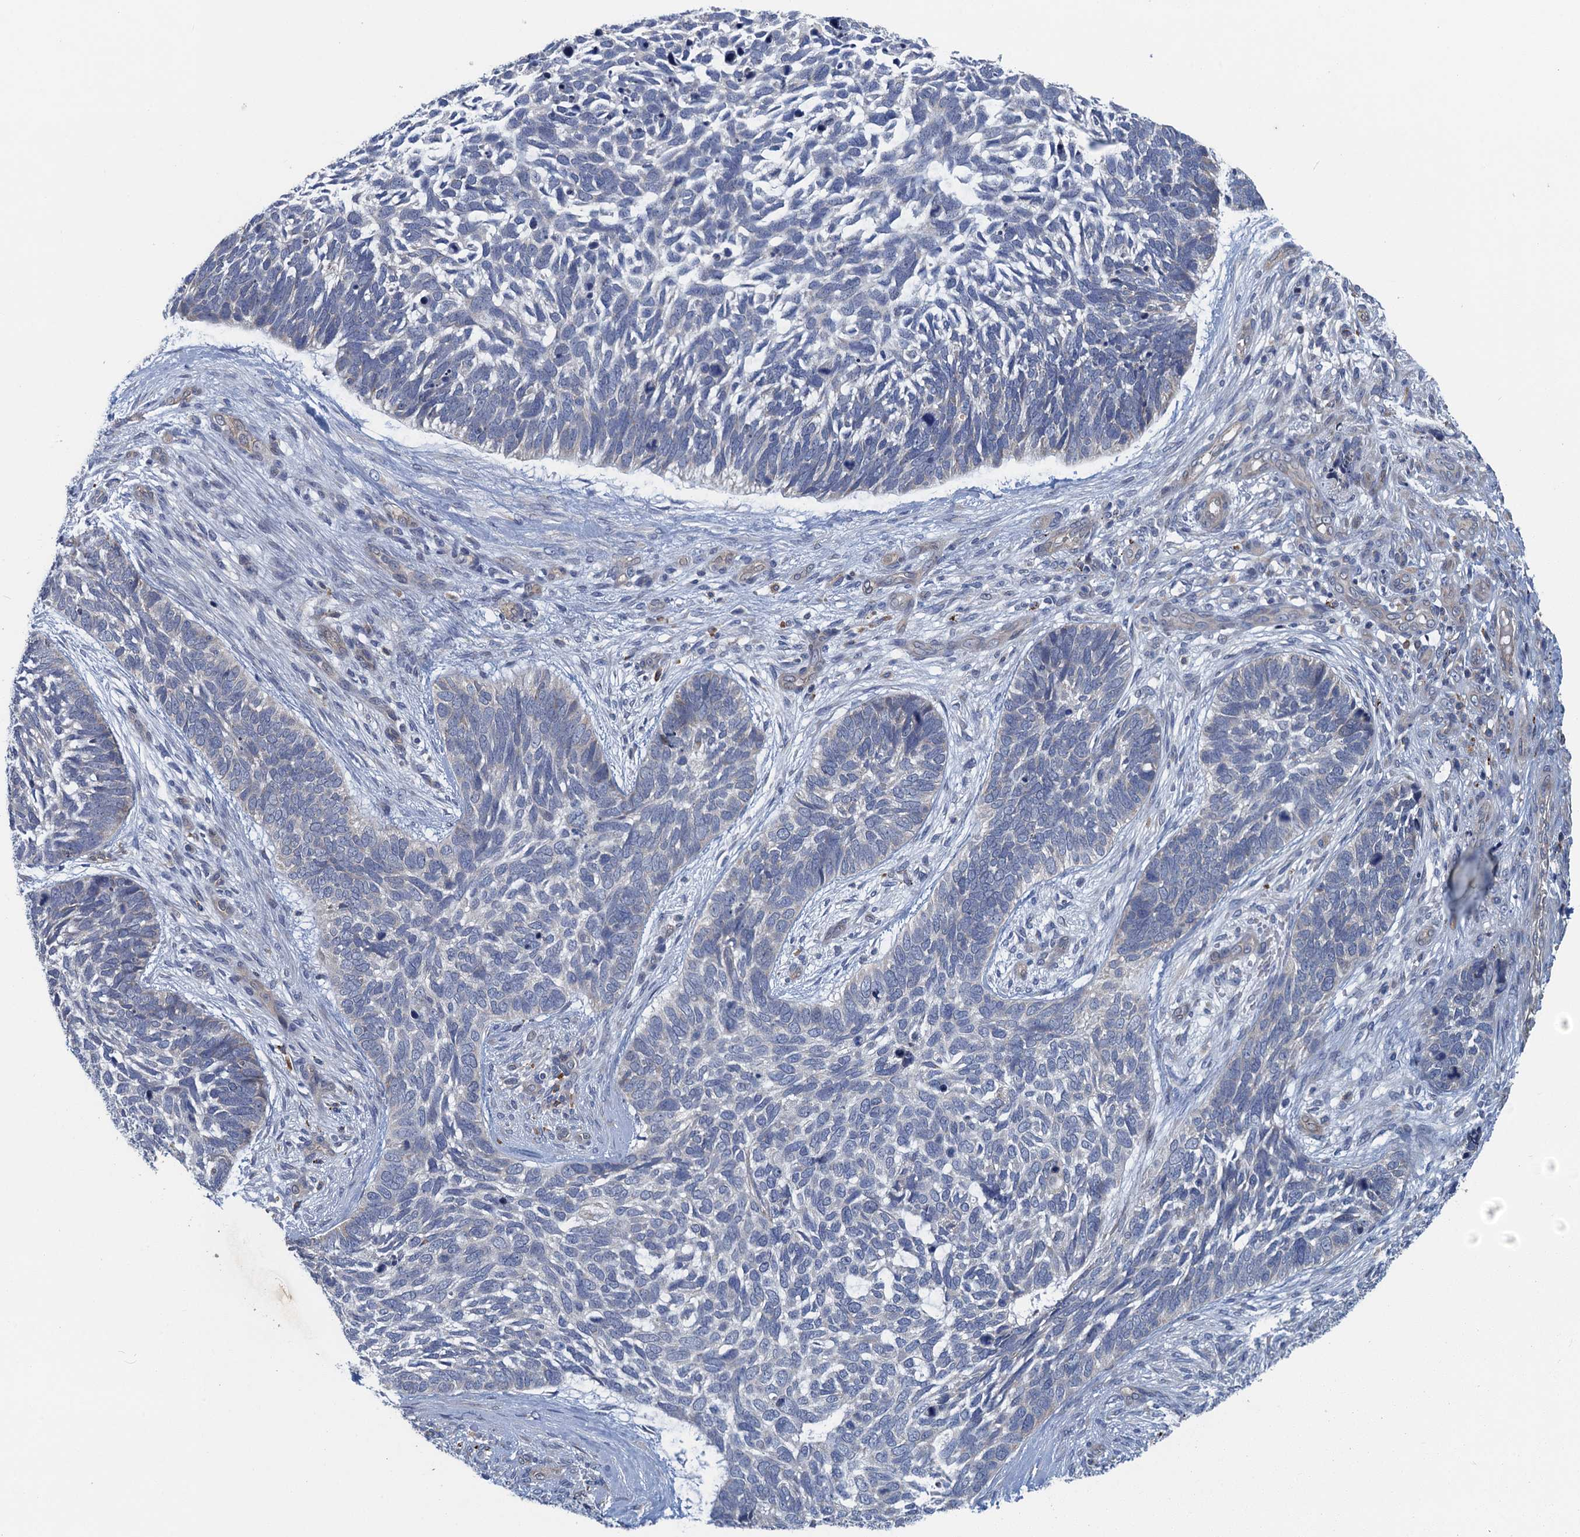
{"staining": {"intensity": "negative", "quantity": "none", "location": "none"}, "tissue": "skin cancer", "cell_type": "Tumor cells", "image_type": "cancer", "snomed": [{"axis": "morphology", "description": "Basal cell carcinoma"}, {"axis": "topography", "description": "Skin"}], "caption": "Immunohistochemistry of human skin cancer demonstrates no staining in tumor cells.", "gene": "KBTBD8", "patient": {"sex": "male", "age": 88}}